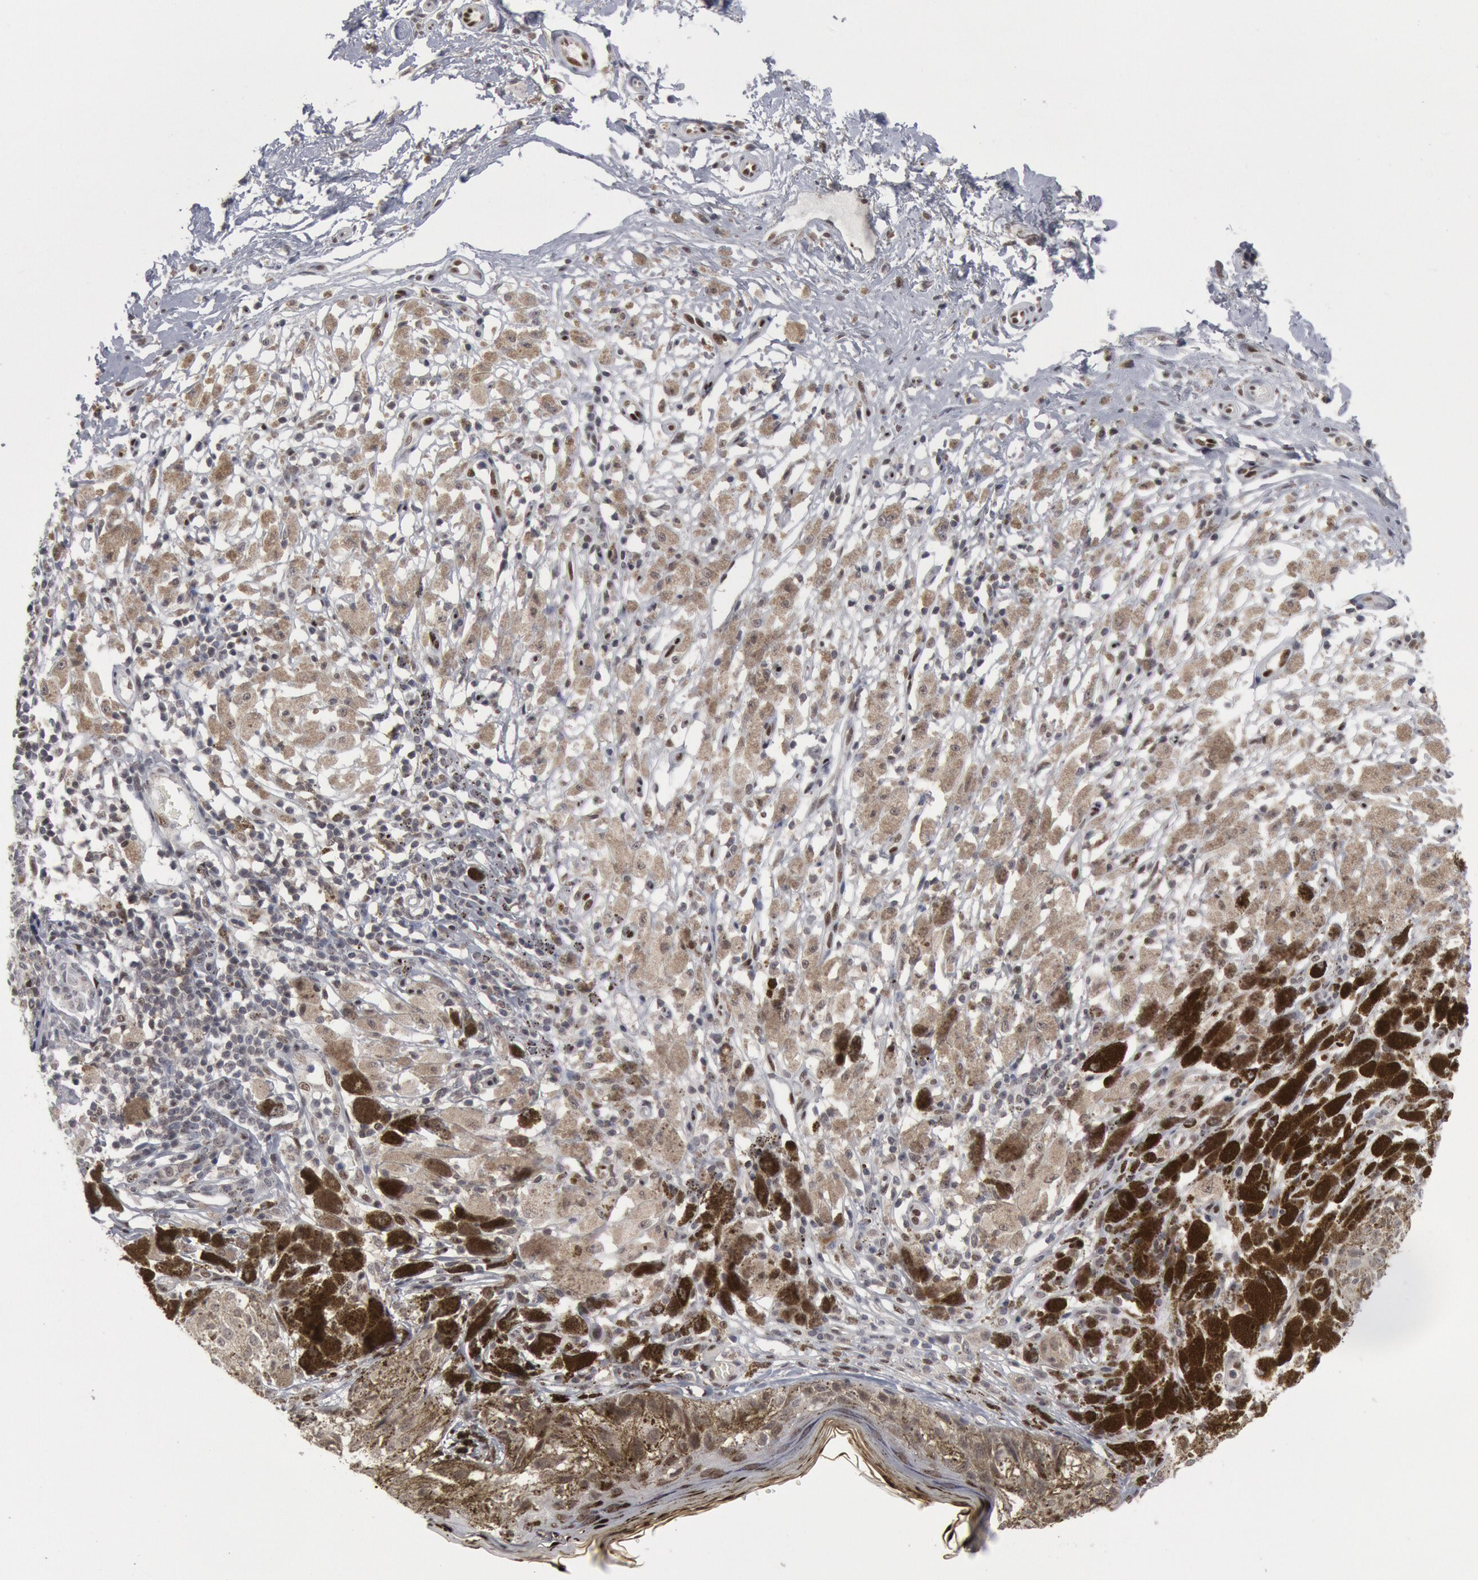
{"staining": {"intensity": "negative", "quantity": "none", "location": "none"}, "tissue": "melanoma", "cell_type": "Tumor cells", "image_type": "cancer", "snomed": [{"axis": "morphology", "description": "Malignant melanoma, NOS"}, {"axis": "topography", "description": "Skin"}], "caption": "High power microscopy image of an immunohistochemistry histopathology image of malignant melanoma, revealing no significant positivity in tumor cells. Nuclei are stained in blue.", "gene": "FOXO1", "patient": {"sex": "male", "age": 88}}